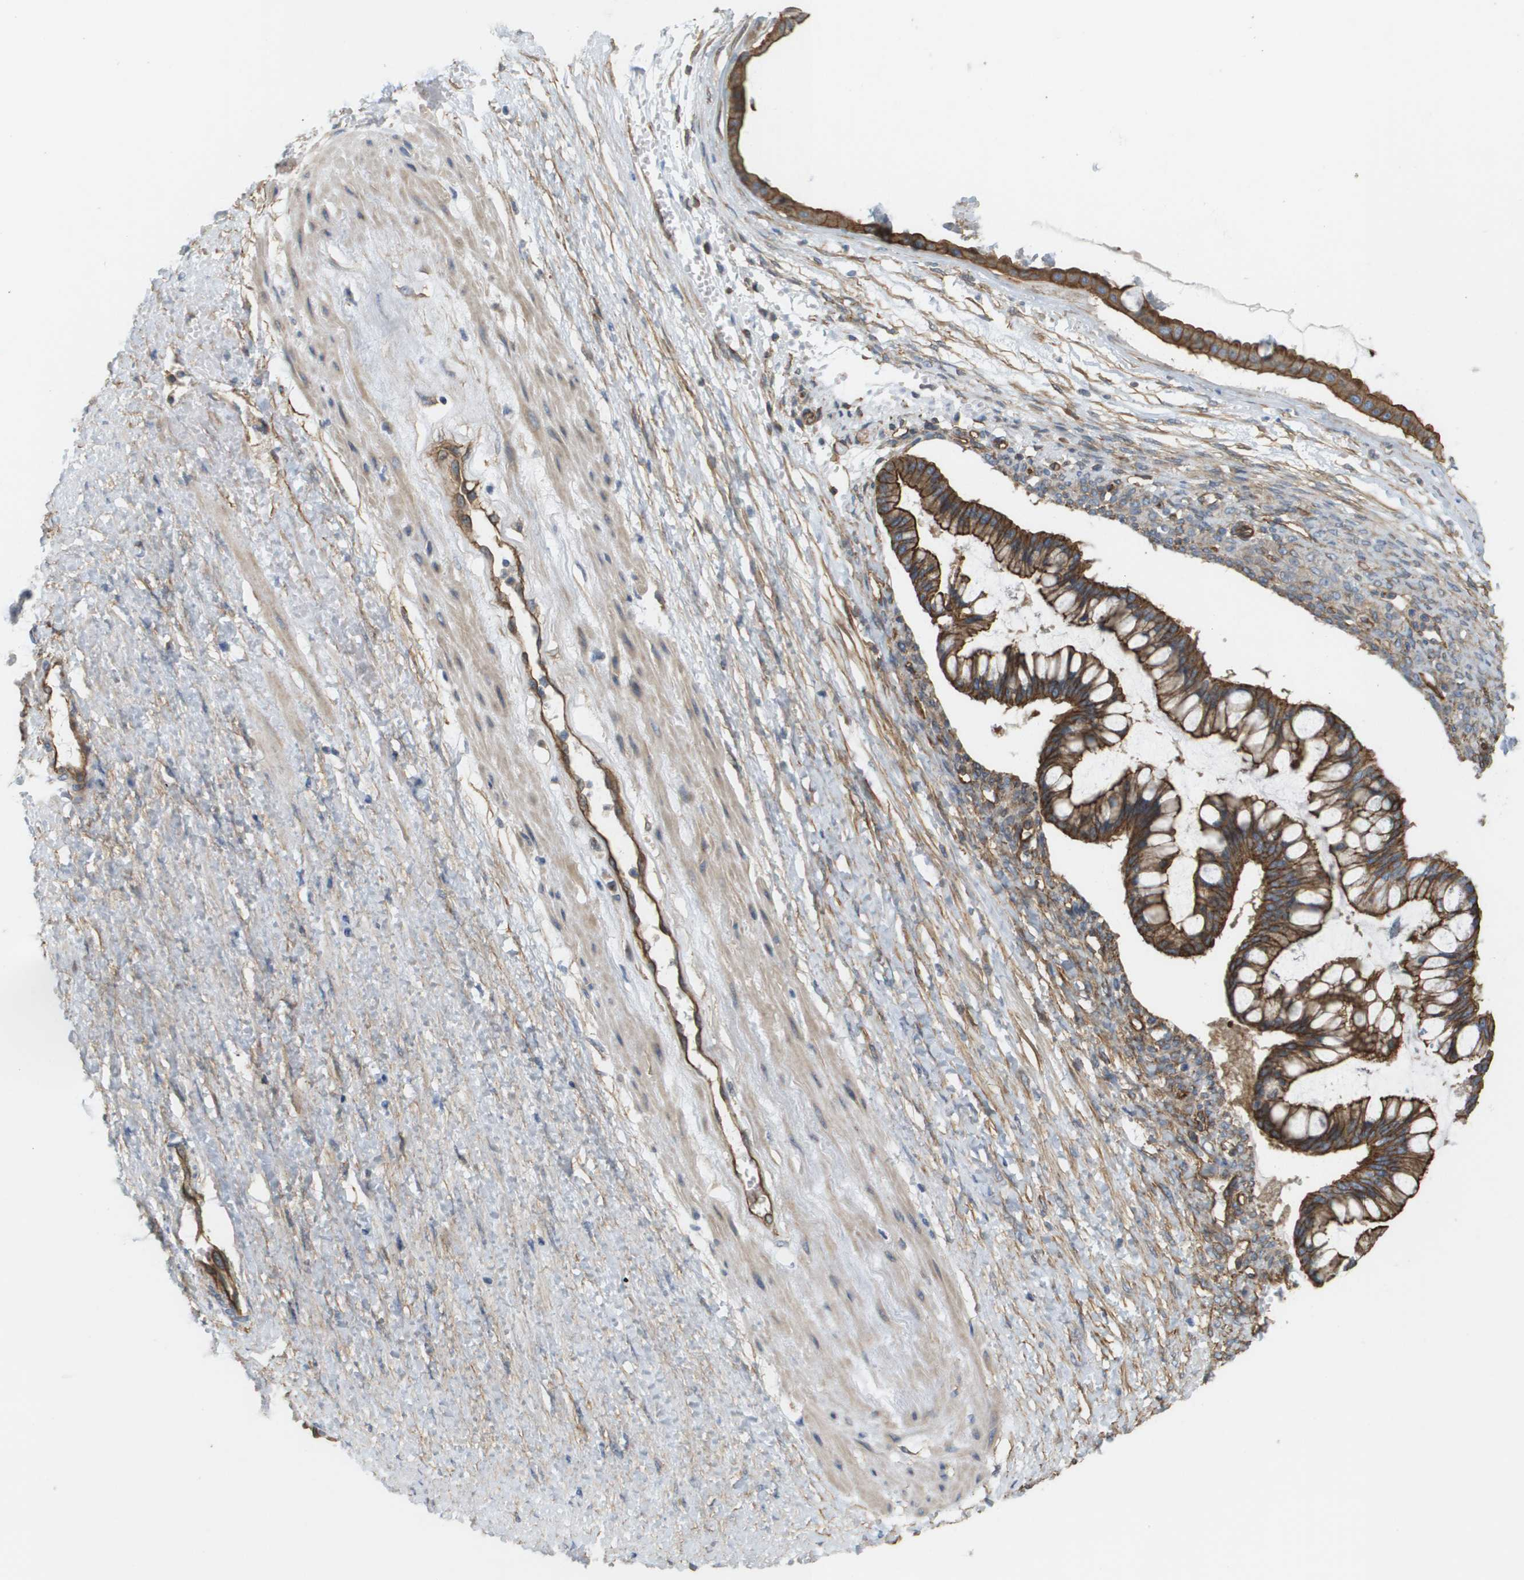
{"staining": {"intensity": "strong", "quantity": ">75%", "location": "cytoplasmic/membranous"}, "tissue": "ovarian cancer", "cell_type": "Tumor cells", "image_type": "cancer", "snomed": [{"axis": "morphology", "description": "Cystadenocarcinoma, mucinous, NOS"}, {"axis": "topography", "description": "Ovary"}], "caption": "Immunohistochemistry image of mucinous cystadenocarcinoma (ovarian) stained for a protein (brown), which exhibits high levels of strong cytoplasmic/membranous expression in approximately >75% of tumor cells.", "gene": "SGMS2", "patient": {"sex": "female", "age": 73}}